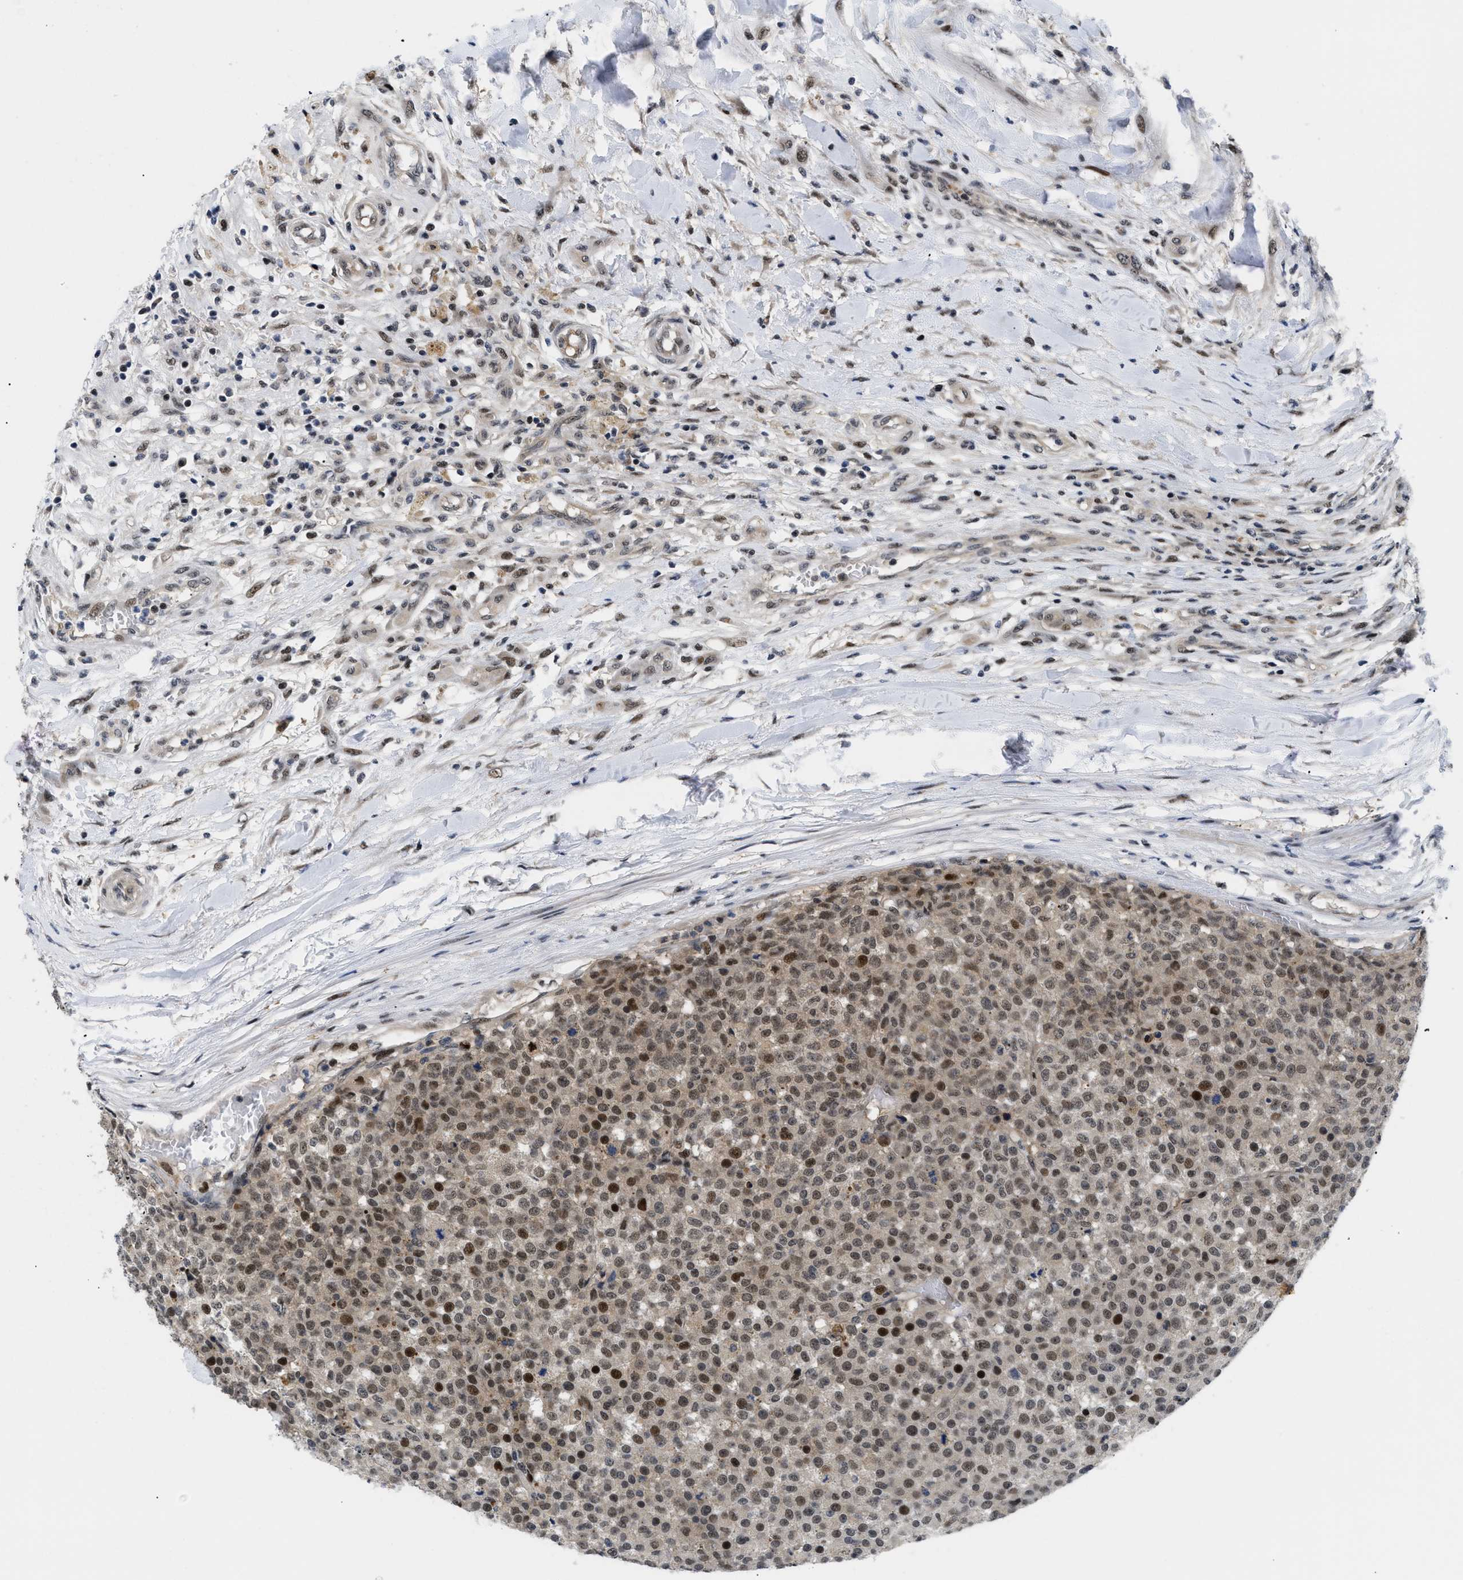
{"staining": {"intensity": "moderate", "quantity": ">75%", "location": "nuclear"}, "tissue": "testis cancer", "cell_type": "Tumor cells", "image_type": "cancer", "snomed": [{"axis": "morphology", "description": "Seminoma, NOS"}, {"axis": "topography", "description": "Testis"}], "caption": "Approximately >75% of tumor cells in testis seminoma display moderate nuclear protein positivity as visualized by brown immunohistochemical staining.", "gene": "SLC29A2", "patient": {"sex": "male", "age": 59}}